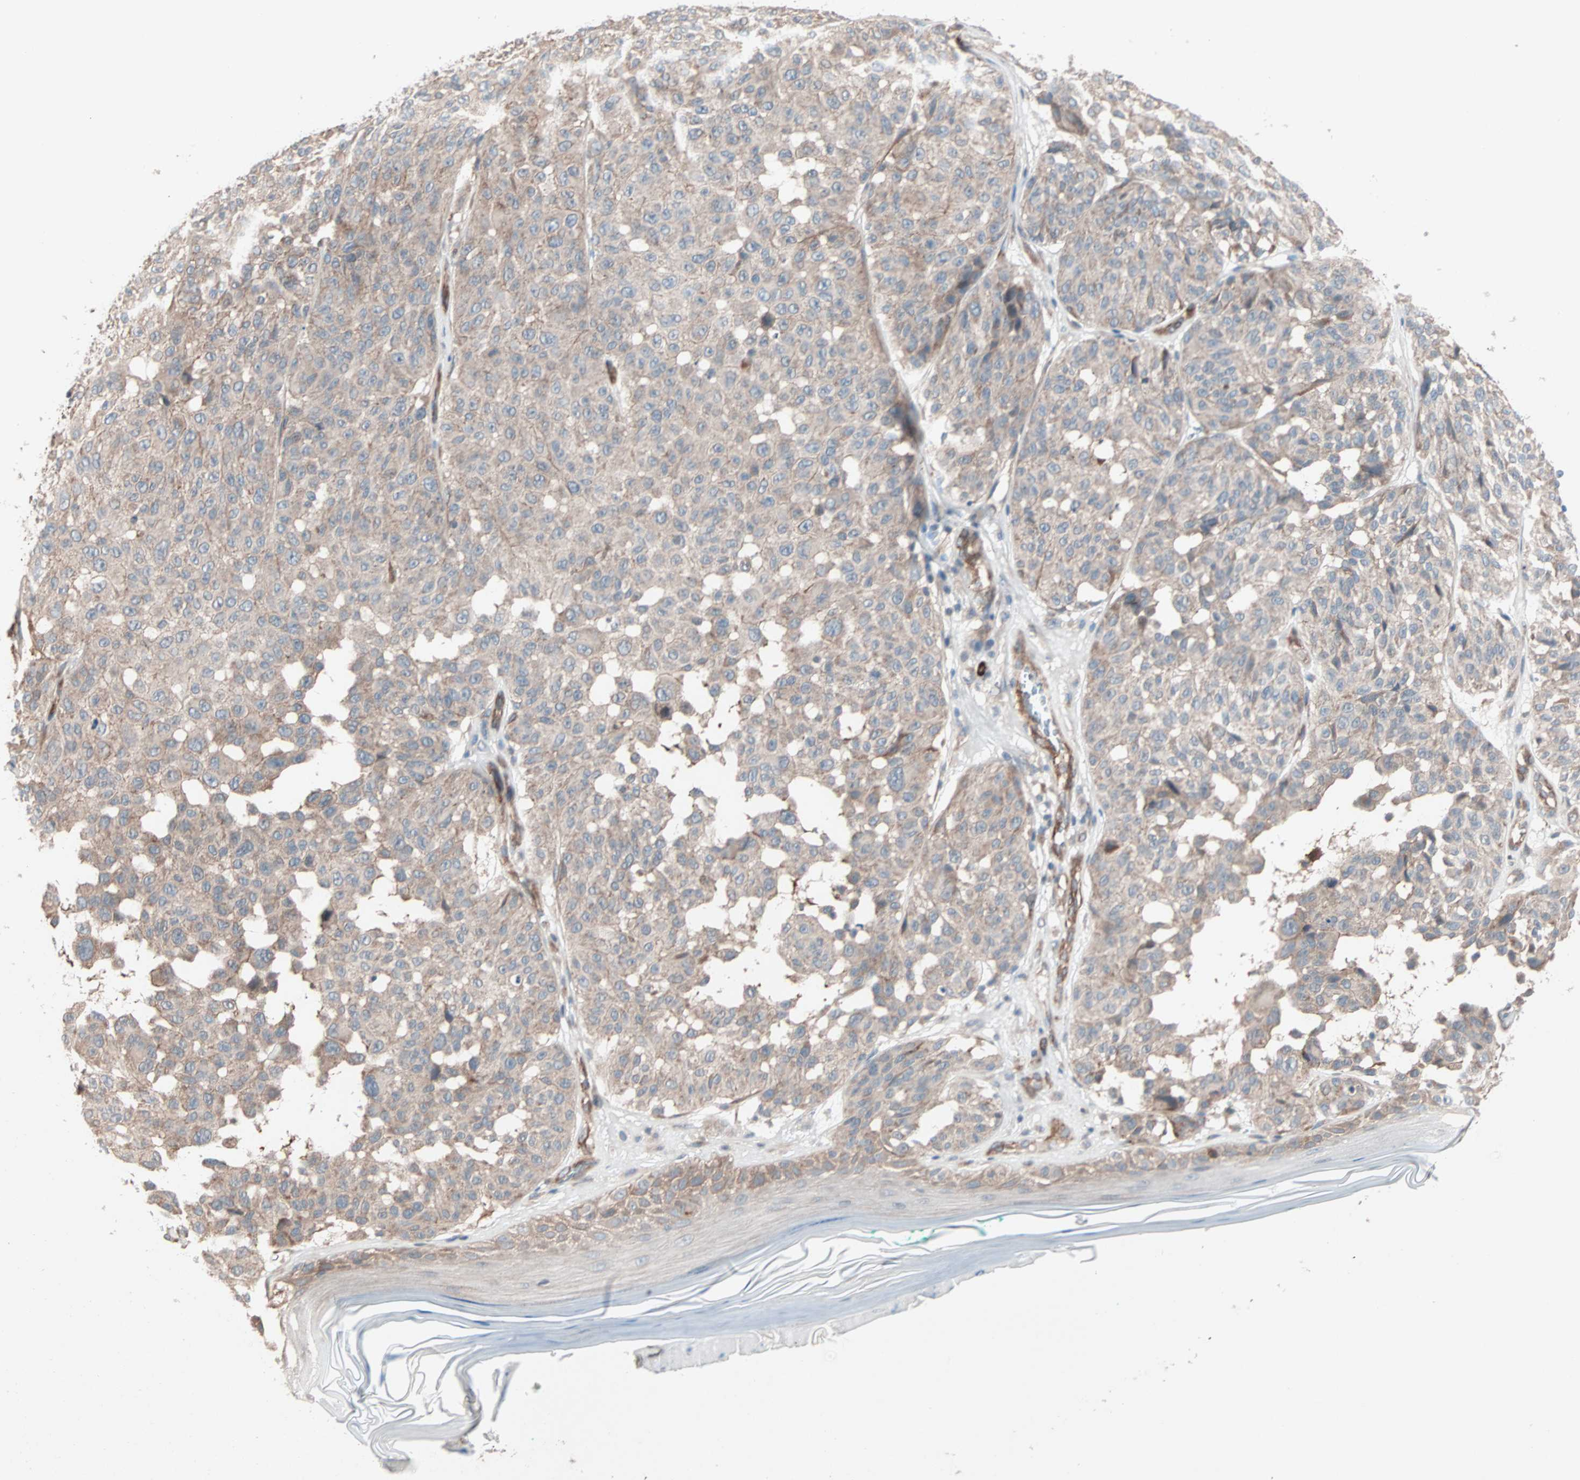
{"staining": {"intensity": "weak", "quantity": ">75%", "location": "cytoplasmic/membranous"}, "tissue": "melanoma", "cell_type": "Tumor cells", "image_type": "cancer", "snomed": [{"axis": "morphology", "description": "Malignant melanoma, NOS"}, {"axis": "topography", "description": "Skin"}], "caption": "The histopathology image displays staining of malignant melanoma, revealing weak cytoplasmic/membranous protein expression (brown color) within tumor cells.", "gene": "ALG5", "patient": {"sex": "female", "age": 46}}